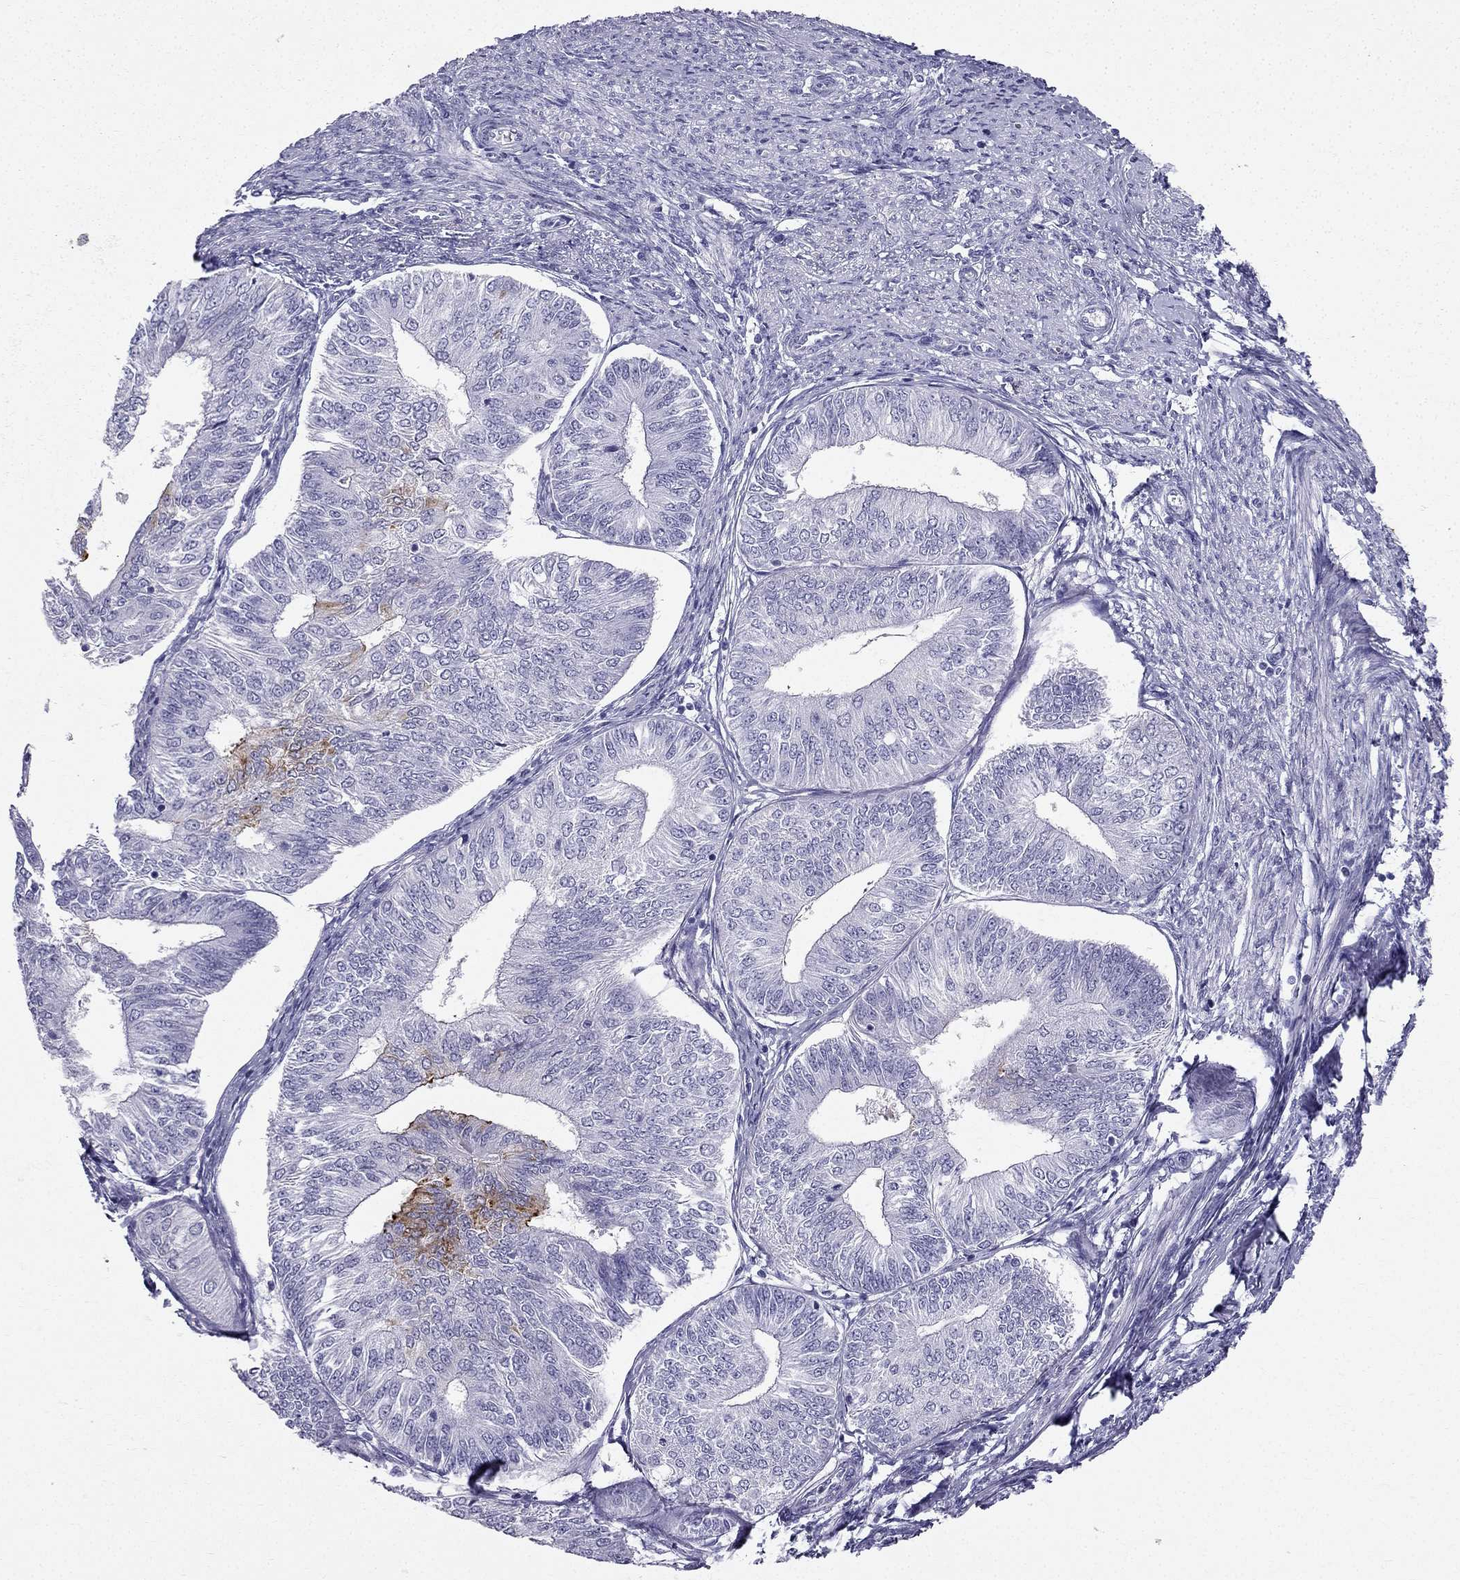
{"staining": {"intensity": "moderate", "quantity": "<25%", "location": "cytoplasmic/membranous"}, "tissue": "endometrial cancer", "cell_type": "Tumor cells", "image_type": "cancer", "snomed": [{"axis": "morphology", "description": "Adenocarcinoma, NOS"}, {"axis": "topography", "description": "Endometrium"}], "caption": "Moderate cytoplasmic/membranous positivity for a protein is present in about <25% of tumor cells of adenocarcinoma (endometrial) using immunohistochemistry.", "gene": "TFF3", "patient": {"sex": "female", "age": 58}}